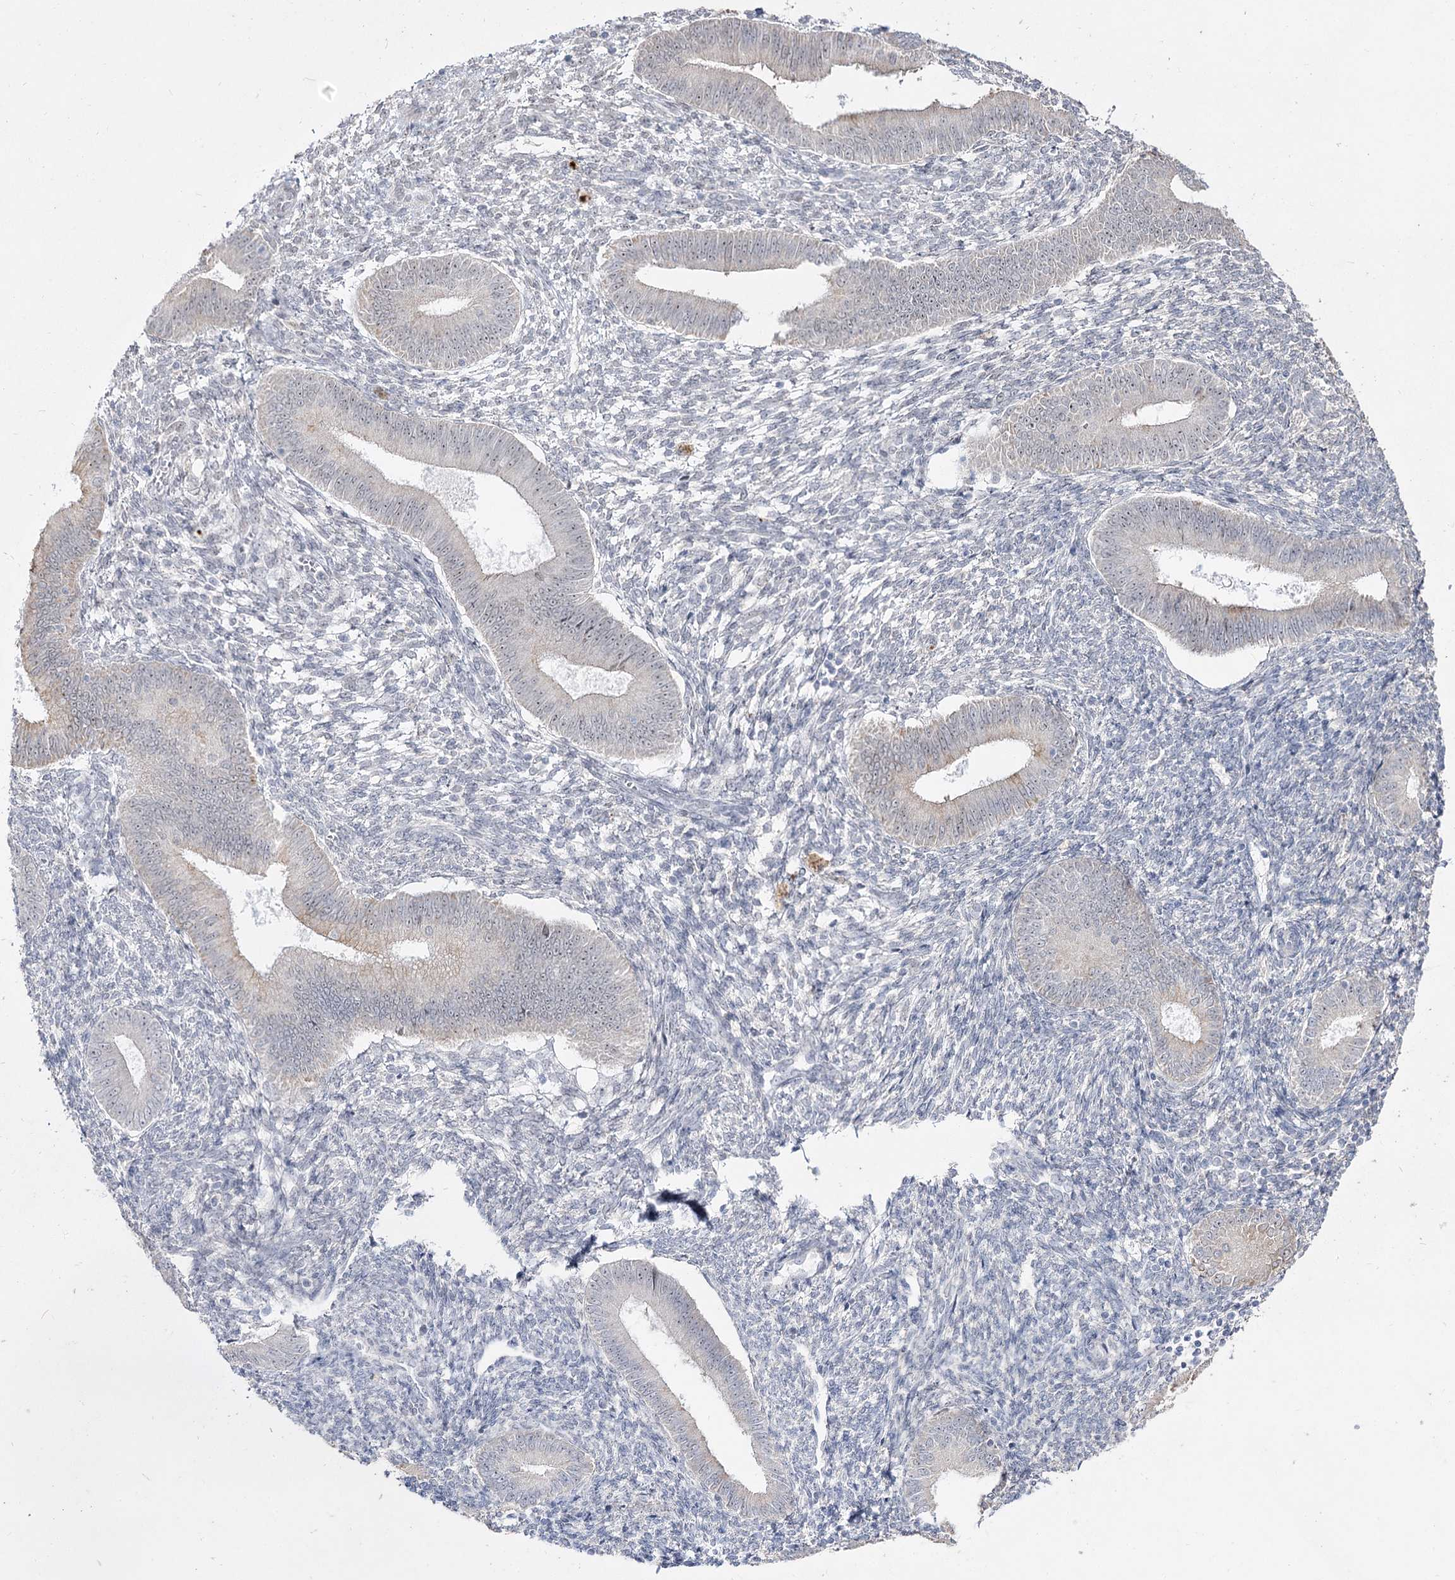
{"staining": {"intensity": "moderate", "quantity": "<25%", "location": "nuclear"}, "tissue": "endometrium", "cell_type": "Cells in endometrial stroma", "image_type": "normal", "snomed": [{"axis": "morphology", "description": "Normal tissue, NOS"}, {"axis": "topography", "description": "Uterus"}, {"axis": "topography", "description": "Endometrium"}], "caption": "High-magnification brightfield microscopy of unremarkable endometrium stained with DAB (brown) and counterstained with hematoxylin (blue). cells in endometrial stroma exhibit moderate nuclear expression is appreciated in approximately<25% of cells.", "gene": "DDX50", "patient": {"sex": "female", "age": 48}}